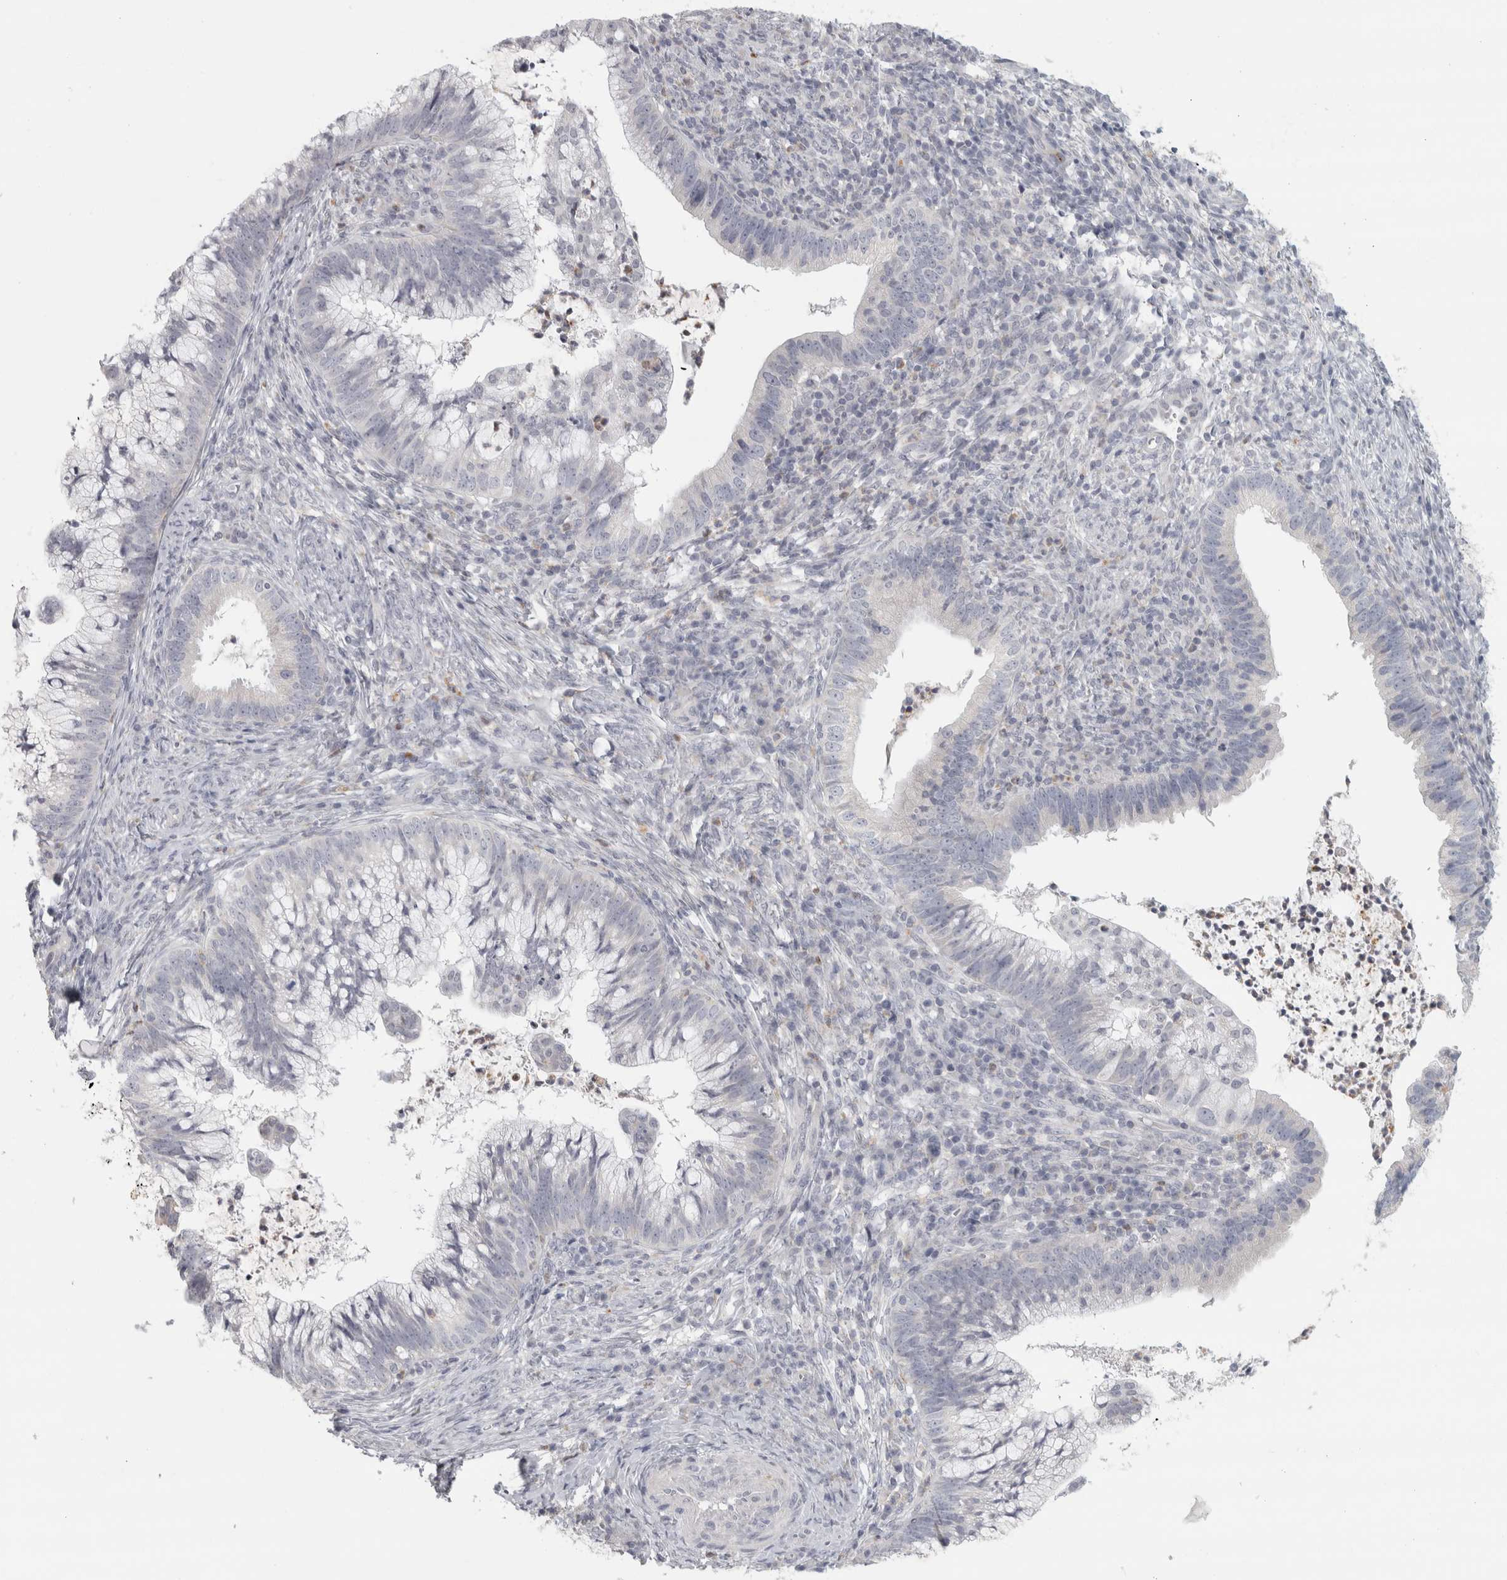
{"staining": {"intensity": "negative", "quantity": "none", "location": "none"}, "tissue": "cervical cancer", "cell_type": "Tumor cells", "image_type": "cancer", "snomed": [{"axis": "morphology", "description": "Adenocarcinoma, NOS"}, {"axis": "topography", "description": "Cervix"}], "caption": "Immunohistochemical staining of cervical cancer displays no significant positivity in tumor cells.", "gene": "PTPRN2", "patient": {"sex": "female", "age": 36}}